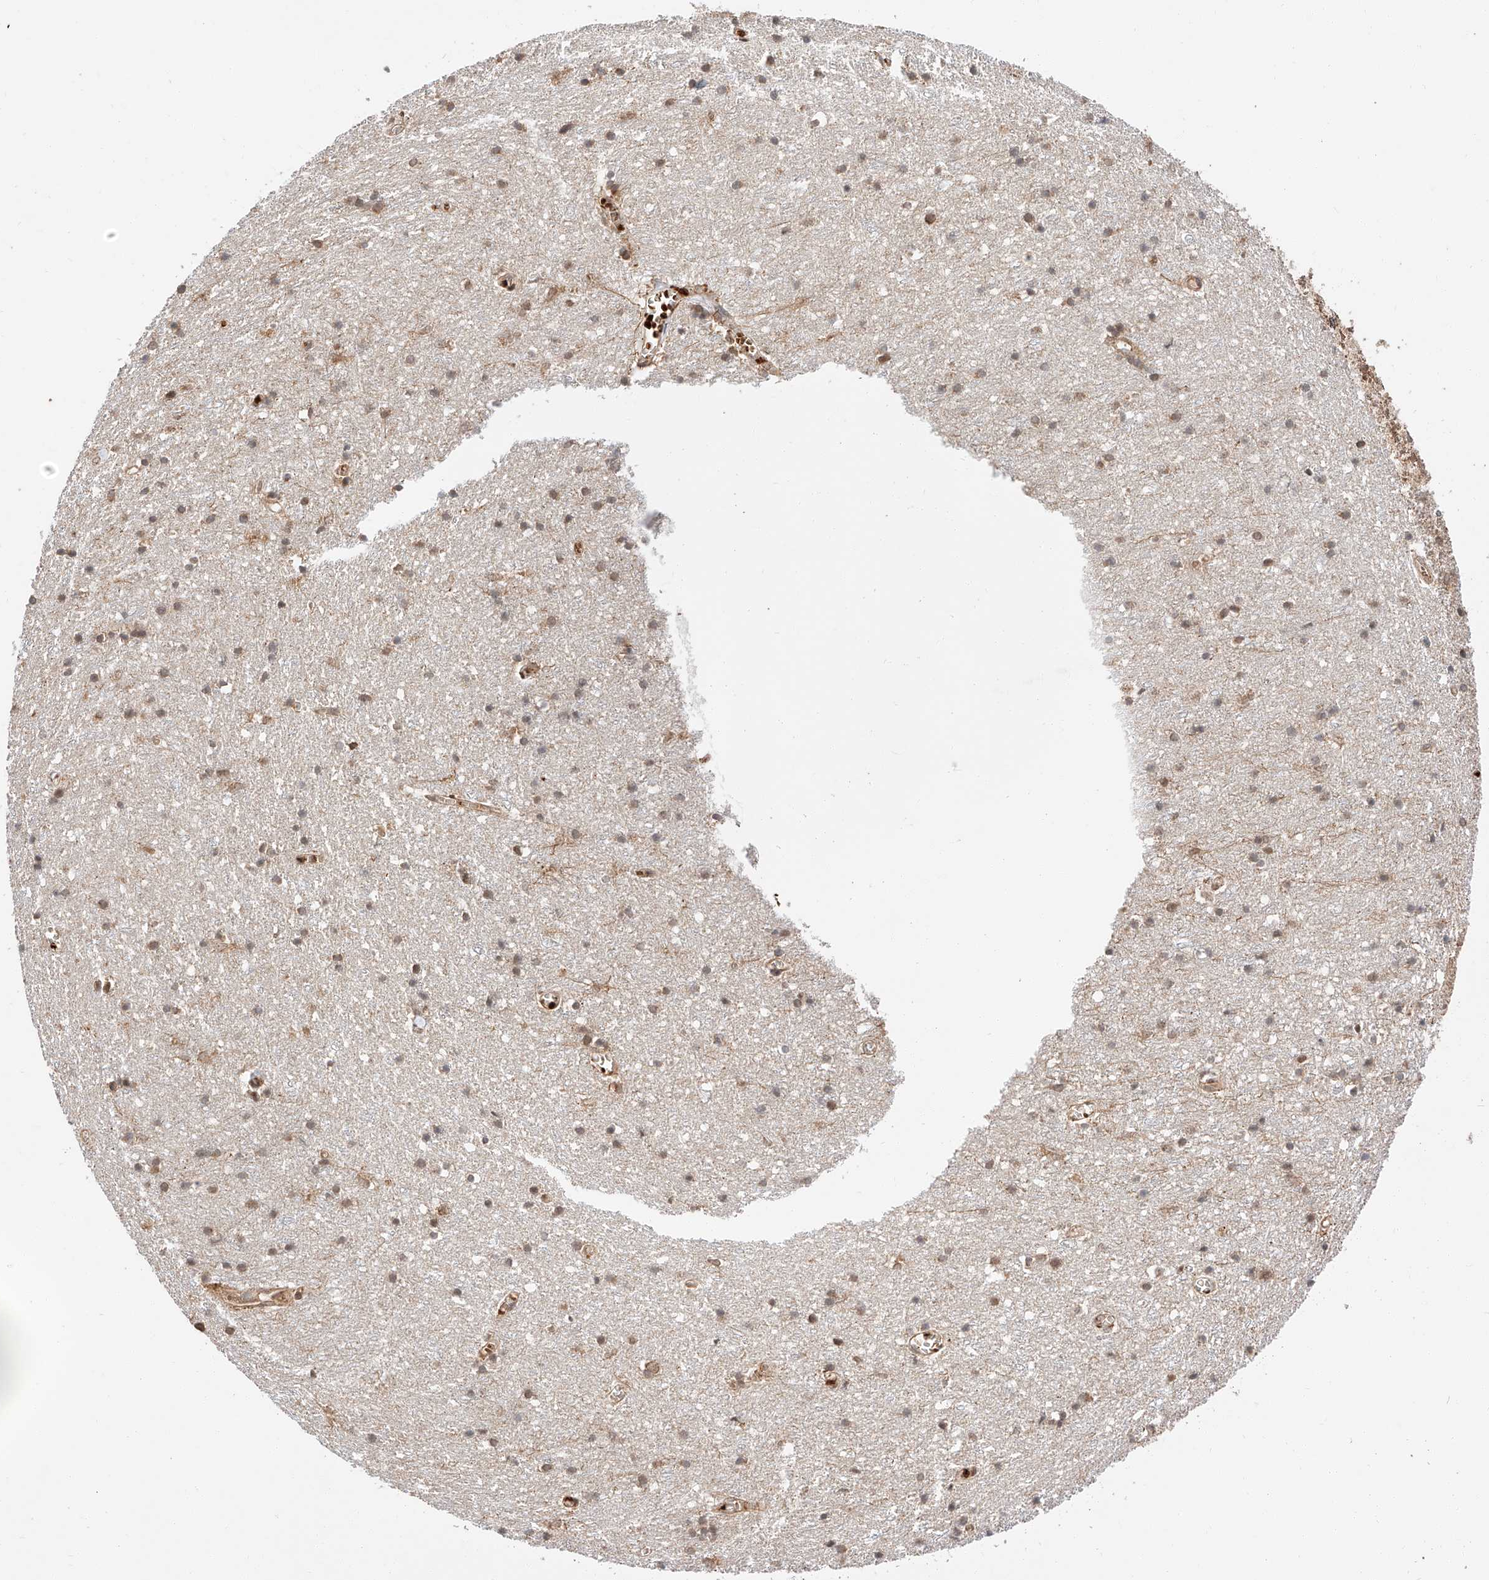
{"staining": {"intensity": "moderate", "quantity": "25%-75%", "location": "cytoplasmic/membranous"}, "tissue": "cerebral cortex", "cell_type": "Endothelial cells", "image_type": "normal", "snomed": [{"axis": "morphology", "description": "Normal tissue, NOS"}, {"axis": "topography", "description": "Cerebral cortex"}], "caption": "Immunohistochemistry (IHC) of benign human cerebral cortex exhibits medium levels of moderate cytoplasmic/membranous positivity in approximately 25%-75% of endothelial cells.", "gene": "THTPA", "patient": {"sex": "female", "age": 64}}